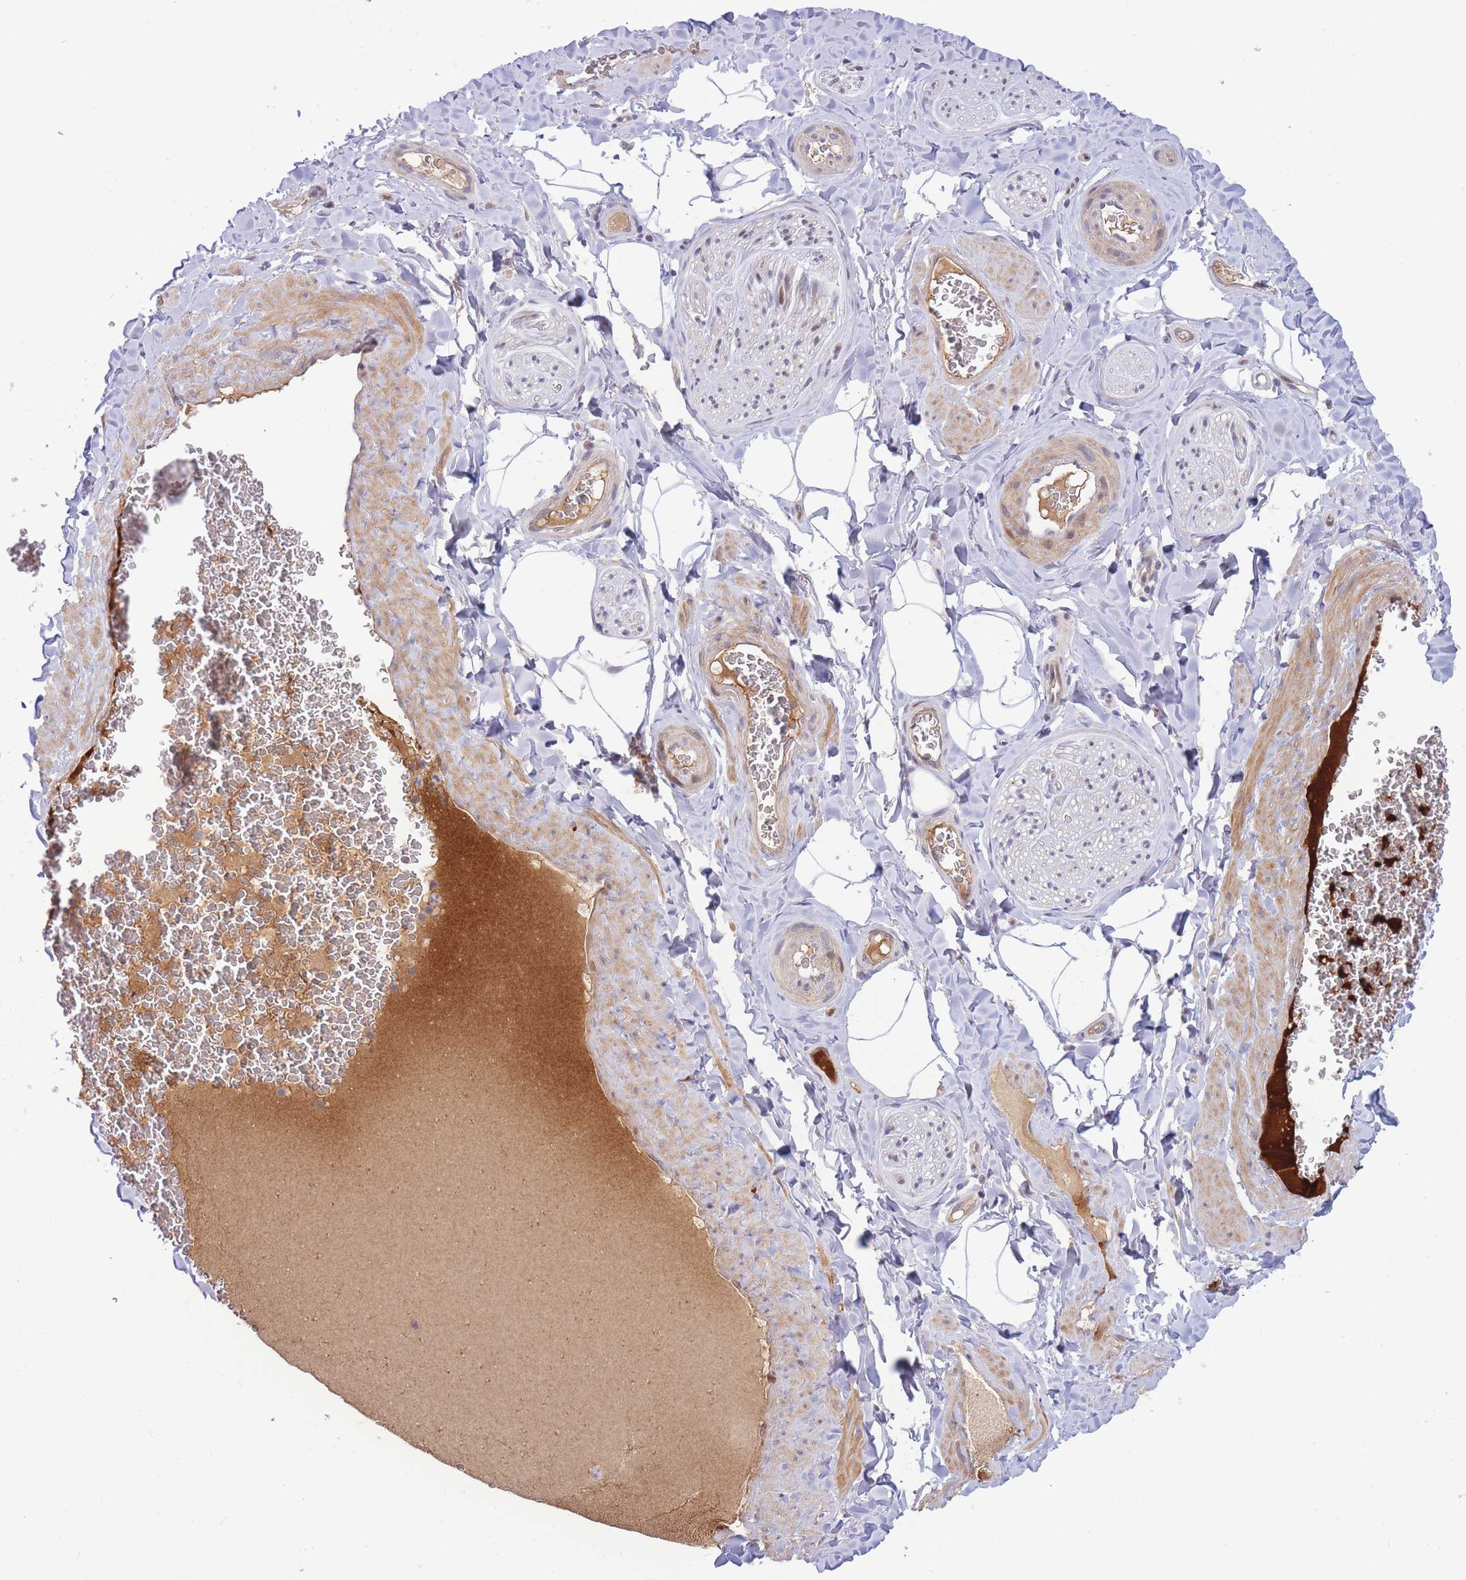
{"staining": {"intensity": "negative", "quantity": "none", "location": "none"}, "tissue": "adipose tissue", "cell_type": "Adipocytes", "image_type": "normal", "snomed": [{"axis": "morphology", "description": "Normal tissue, NOS"}, {"axis": "topography", "description": "Soft tissue"}, {"axis": "topography", "description": "Adipose tissue"}, {"axis": "topography", "description": "Vascular tissue"}, {"axis": "topography", "description": "Peripheral nerve tissue"}], "caption": "Unremarkable adipose tissue was stained to show a protein in brown. There is no significant staining in adipocytes. The staining was performed using DAB (3,3'-diaminobenzidine) to visualize the protein expression in brown, while the nuclei were stained in blue with hematoxylin (Magnification: 20x).", "gene": "APOL4", "patient": {"sex": "male", "age": 46}}